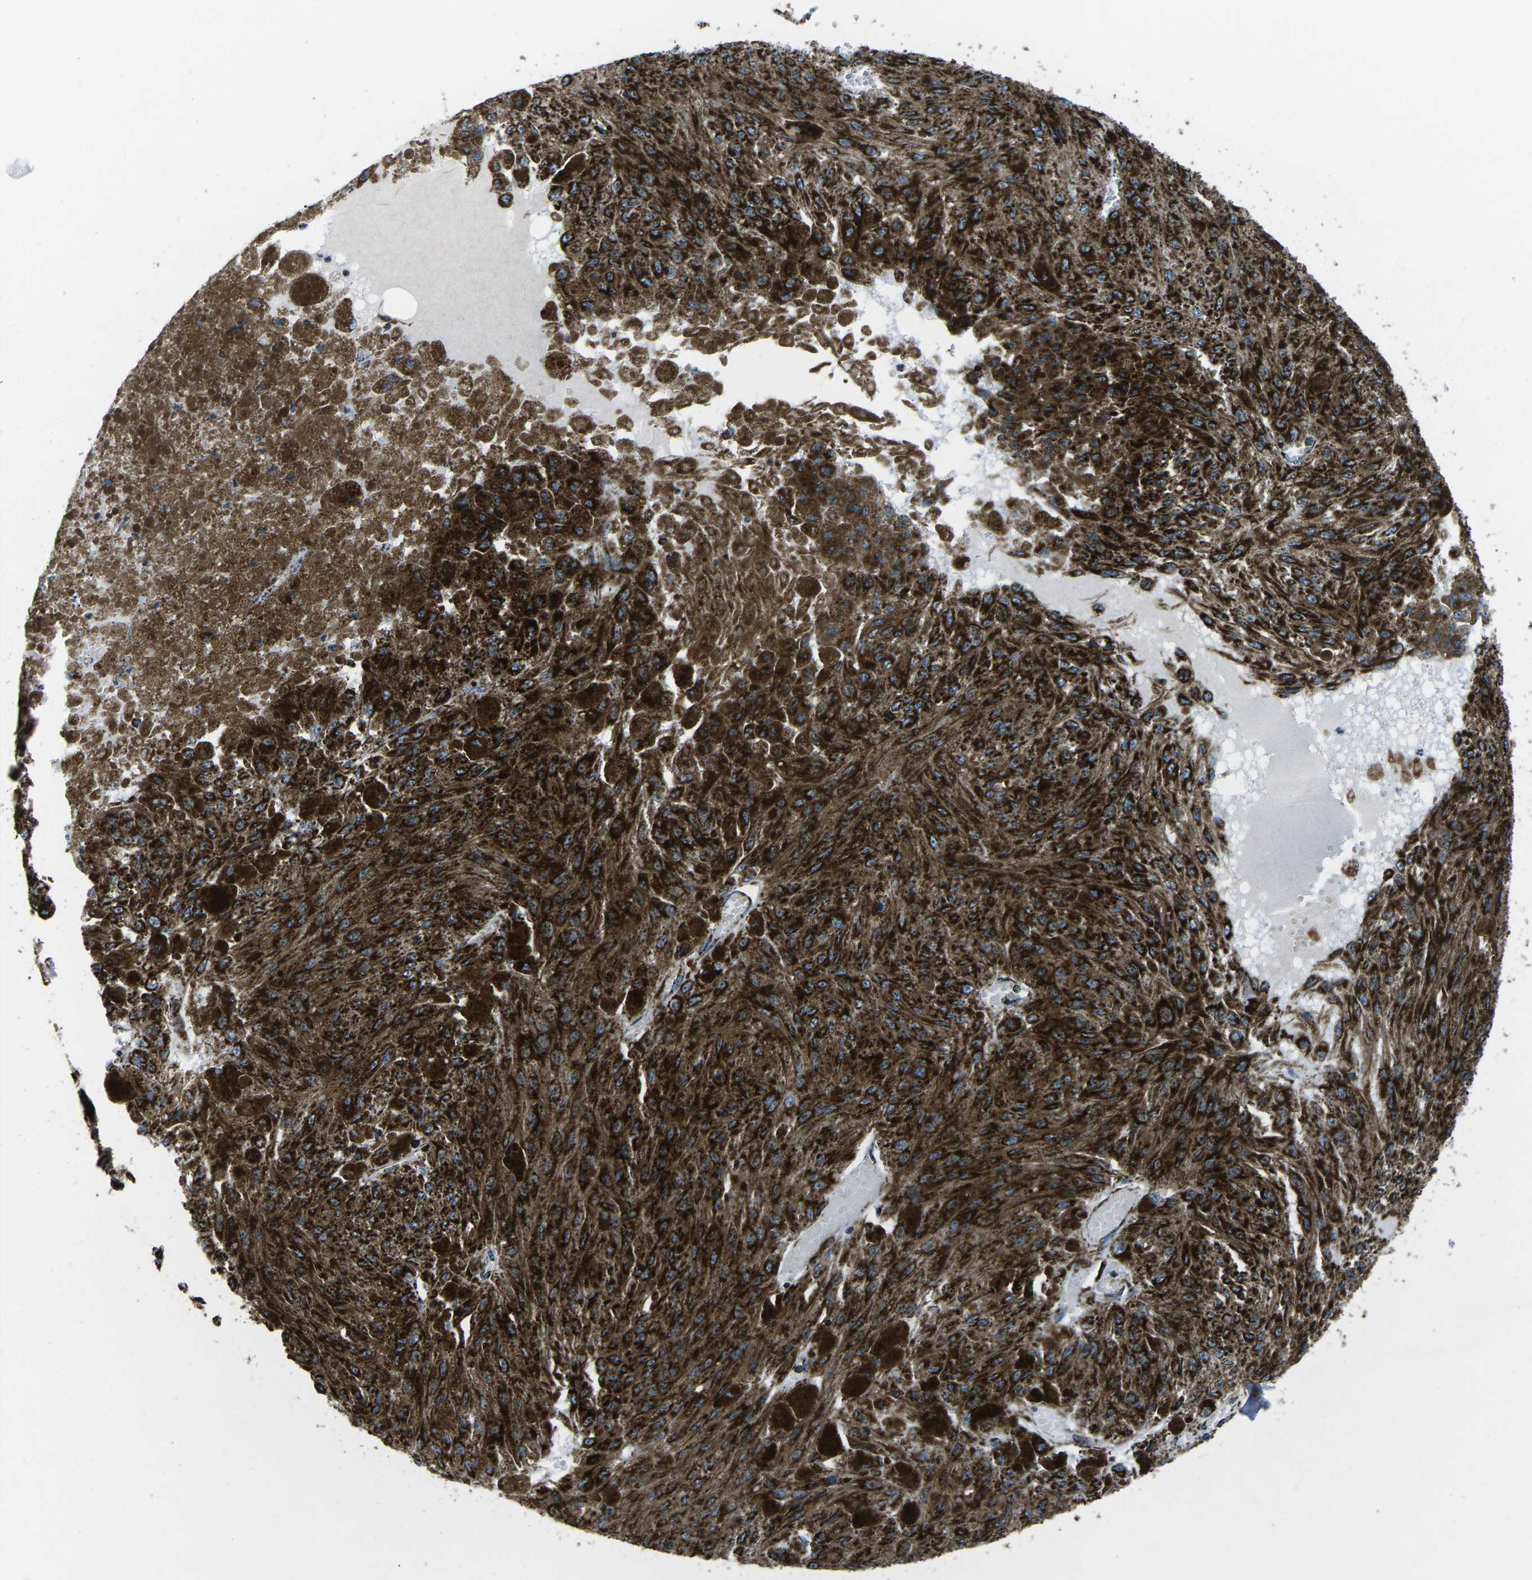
{"staining": {"intensity": "strong", "quantity": ">75%", "location": "cytoplasmic/membranous"}, "tissue": "melanoma", "cell_type": "Tumor cells", "image_type": "cancer", "snomed": [{"axis": "morphology", "description": "Malignant melanoma, NOS"}, {"axis": "topography", "description": "Other"}], "caption": "Melanoma was stained to show a protein in brown. There is high levels of strong cytoplasmic/membranous staining in about >75% of tumor cells.", "gene": "MT-CO2", "patient": {"sex": "male", "age": 79}}